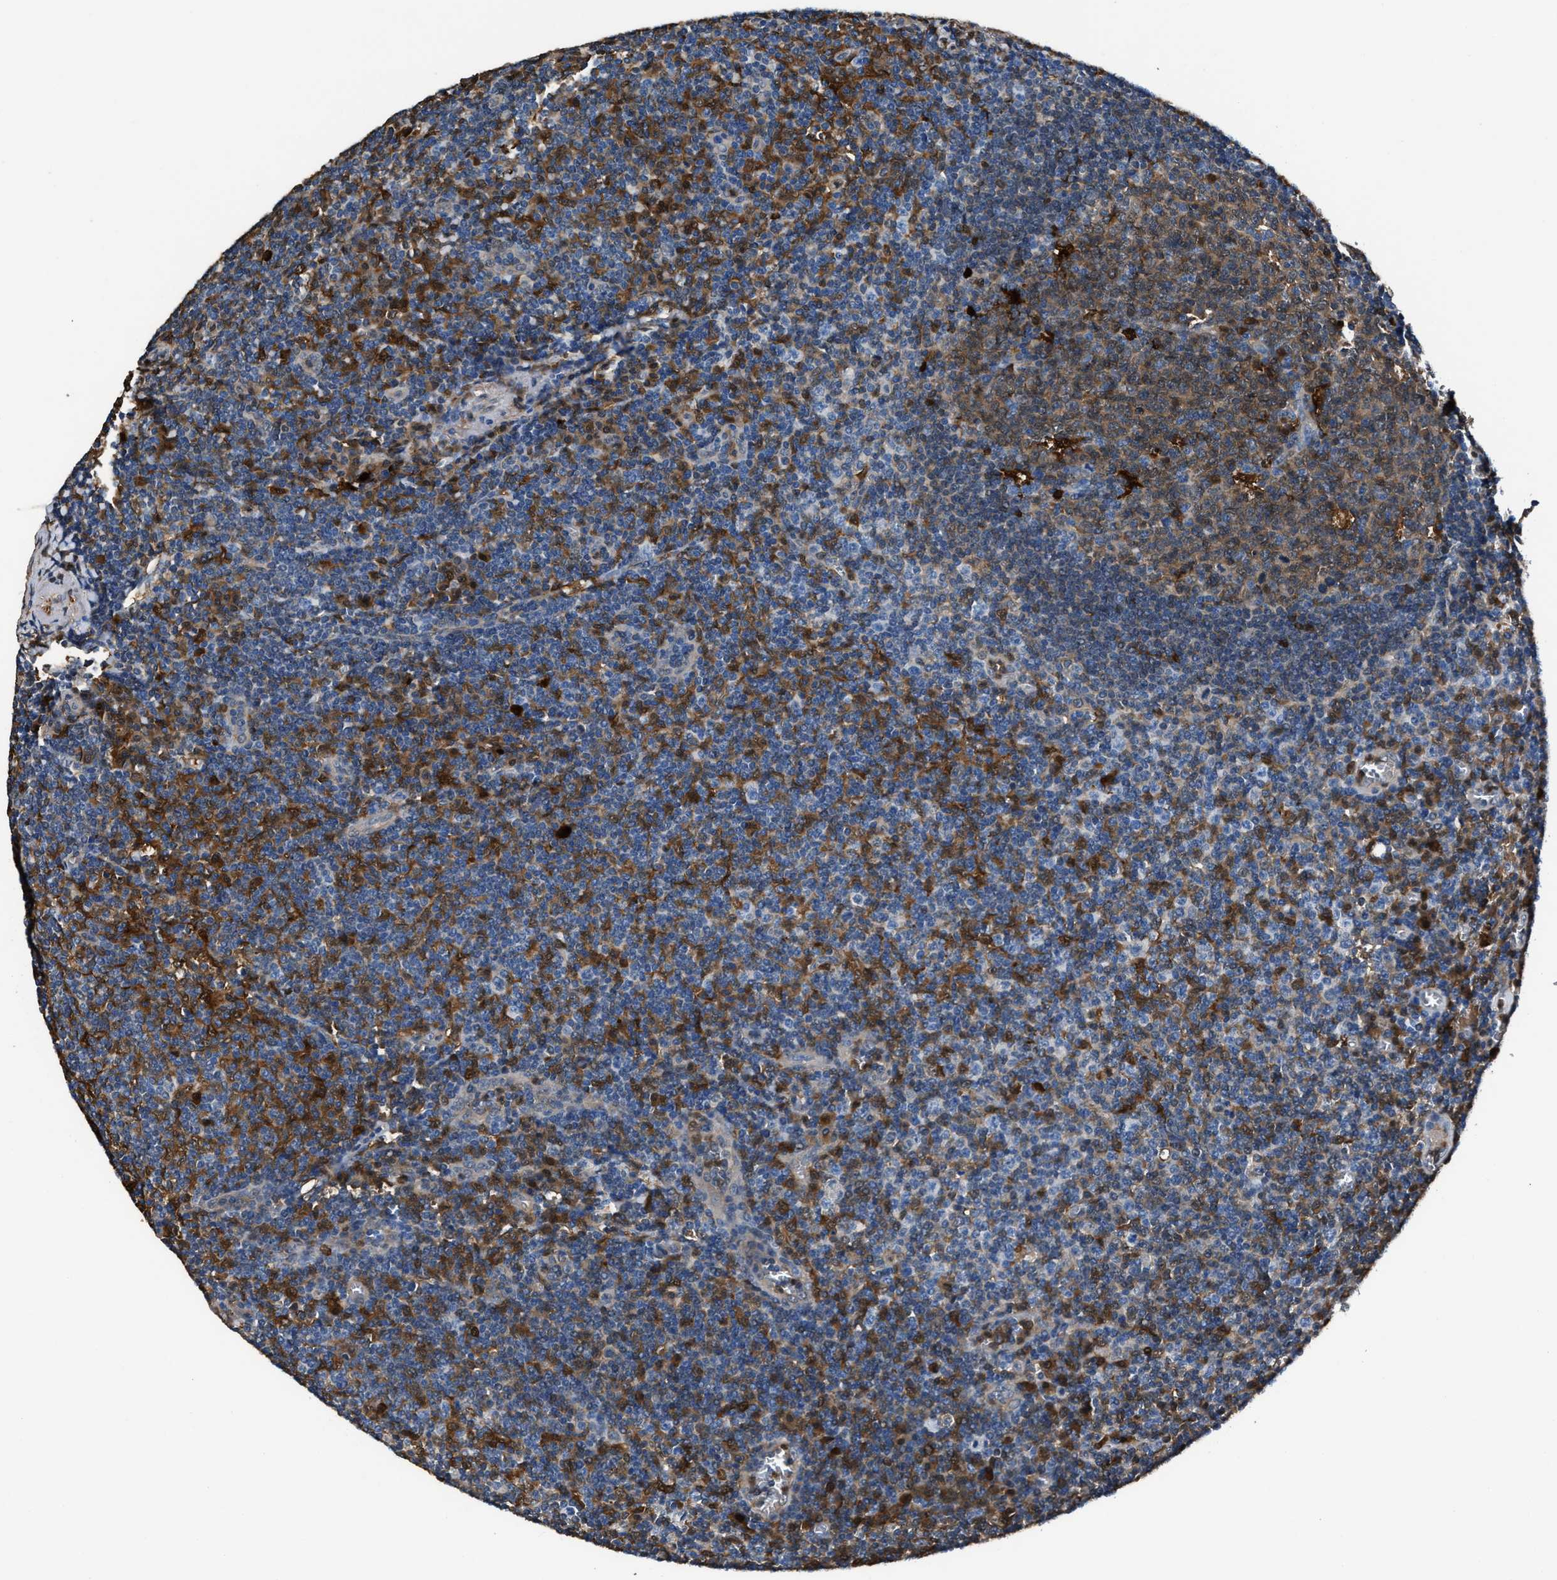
{"staining": {"intensity": "moderate", "quantity": ">75%", "location": "cytoplasmic/membranous"}, "tissue": "tonsil", "cell_type": "Germinal center cells", "image_type": "normal", "snomed": [{"axis": "morphology", "description": "Normal tissue, NOS"}, {"axis": "topography", "description": "Tonsil"}], "caption": "Protein analysis of benign tonsil displays moderate cytoplasmic/membranous expression in about >75% of germinal center cells. (Brightfield microscopy of DAB IHC at high magnification).", "gene": "GSTP1", "patient": {"sex": "male", "age": 37}}